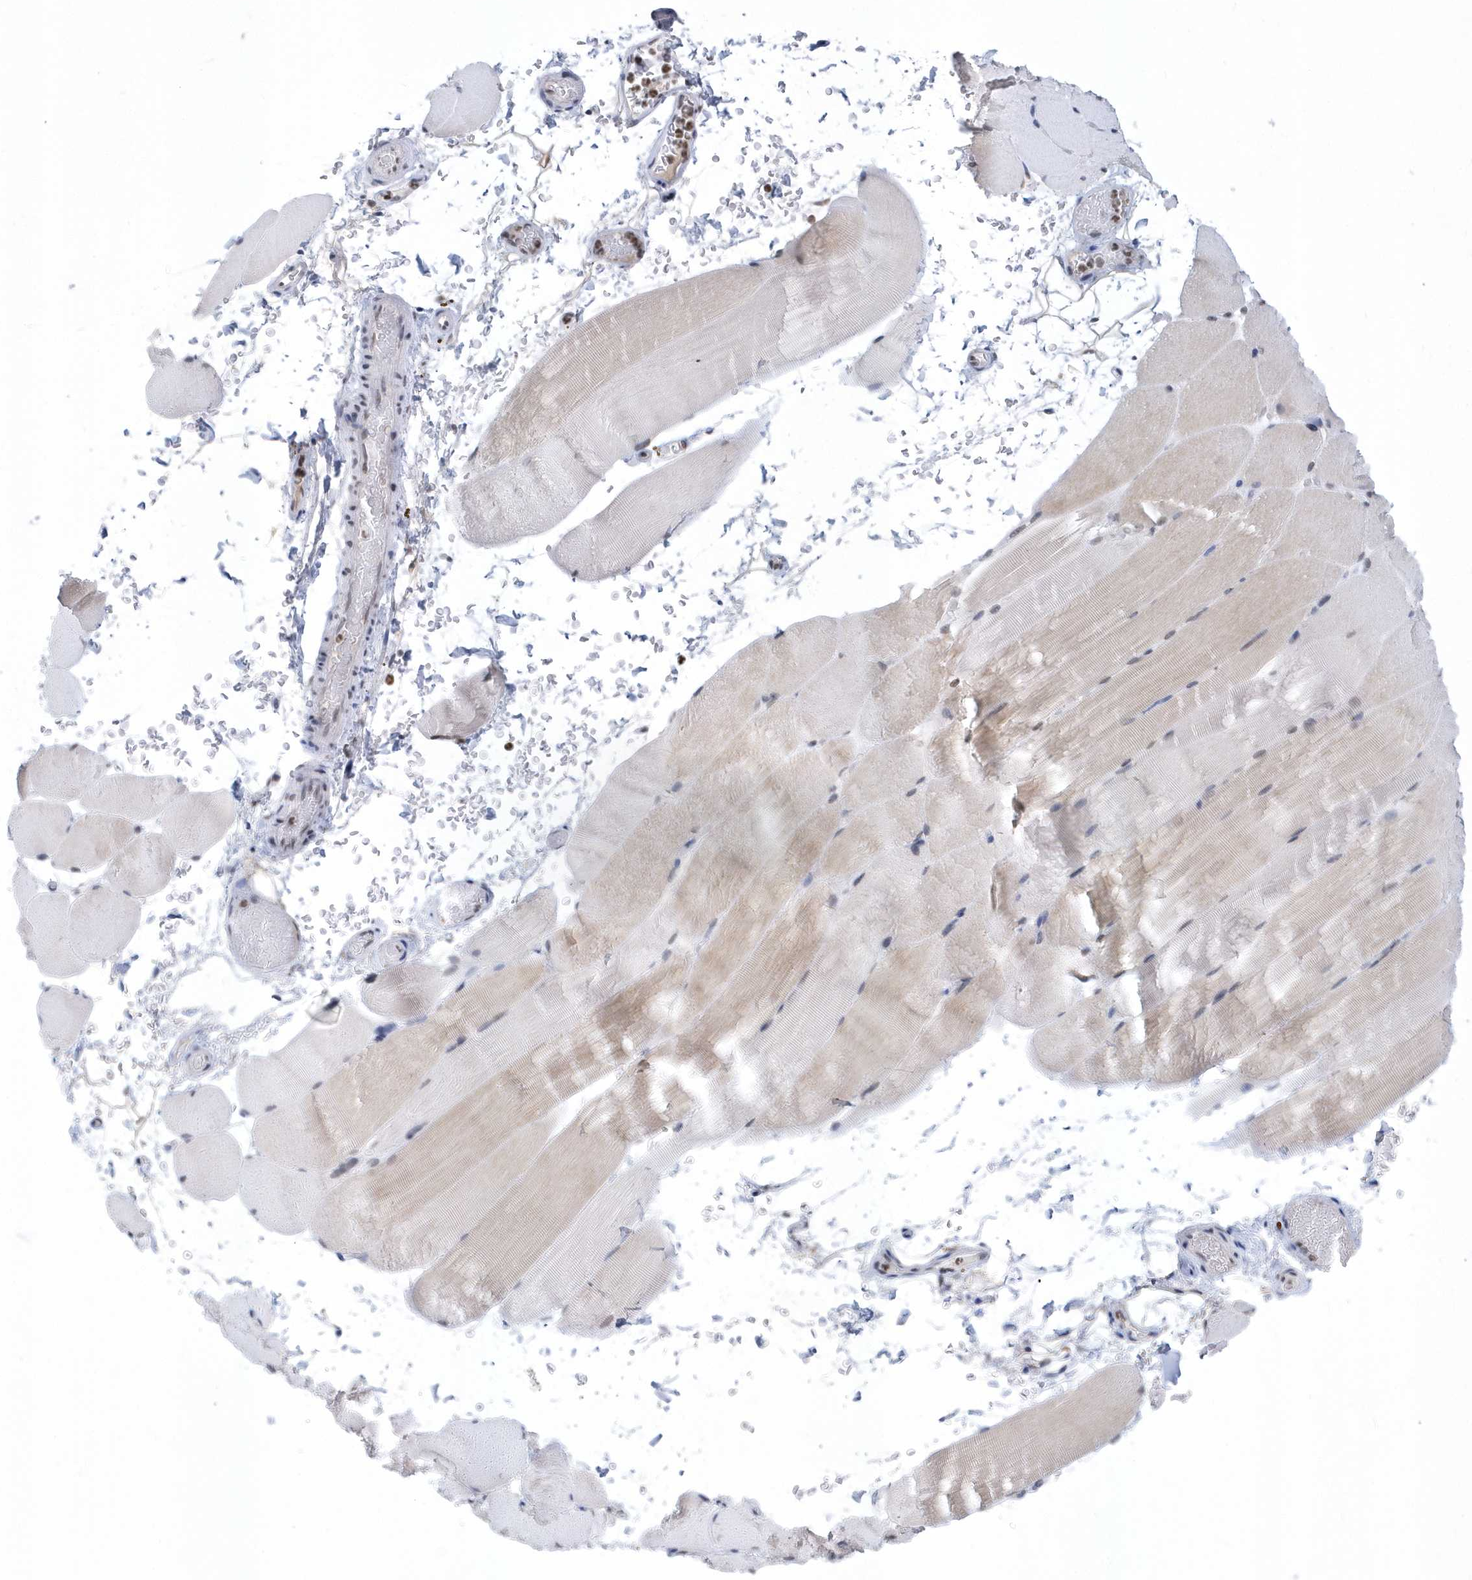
{"staining": {"intensity": "weak", "quantity": "<25%", "location": "cytoplasmic/membranous"}, "tissue": "skeletal muscle", "cell_type": "Myocytes", "image_type": "normal", "snomed": [{"axis": "morphology", "description": "Normal tissue, NOS"}, {"axis": "topography", "description": "Skeletal muscle"}, {"axis": "topography", "description": "Parathyroid gland"}], "caption": "Immunohistochemistry micrograph of unremarkable skeletal muscle: human skeletal muscle stained with DAB (3,3'-diaminobenzidine) shows no significant protein expression in myocytes. (DAB (3,3'-diaminobenzidine) immunohistochemistry (IHC) with hematoxylin counter stain).", "gene": "VWA5B2", "patient": {"sex": "female", "age": 37}}